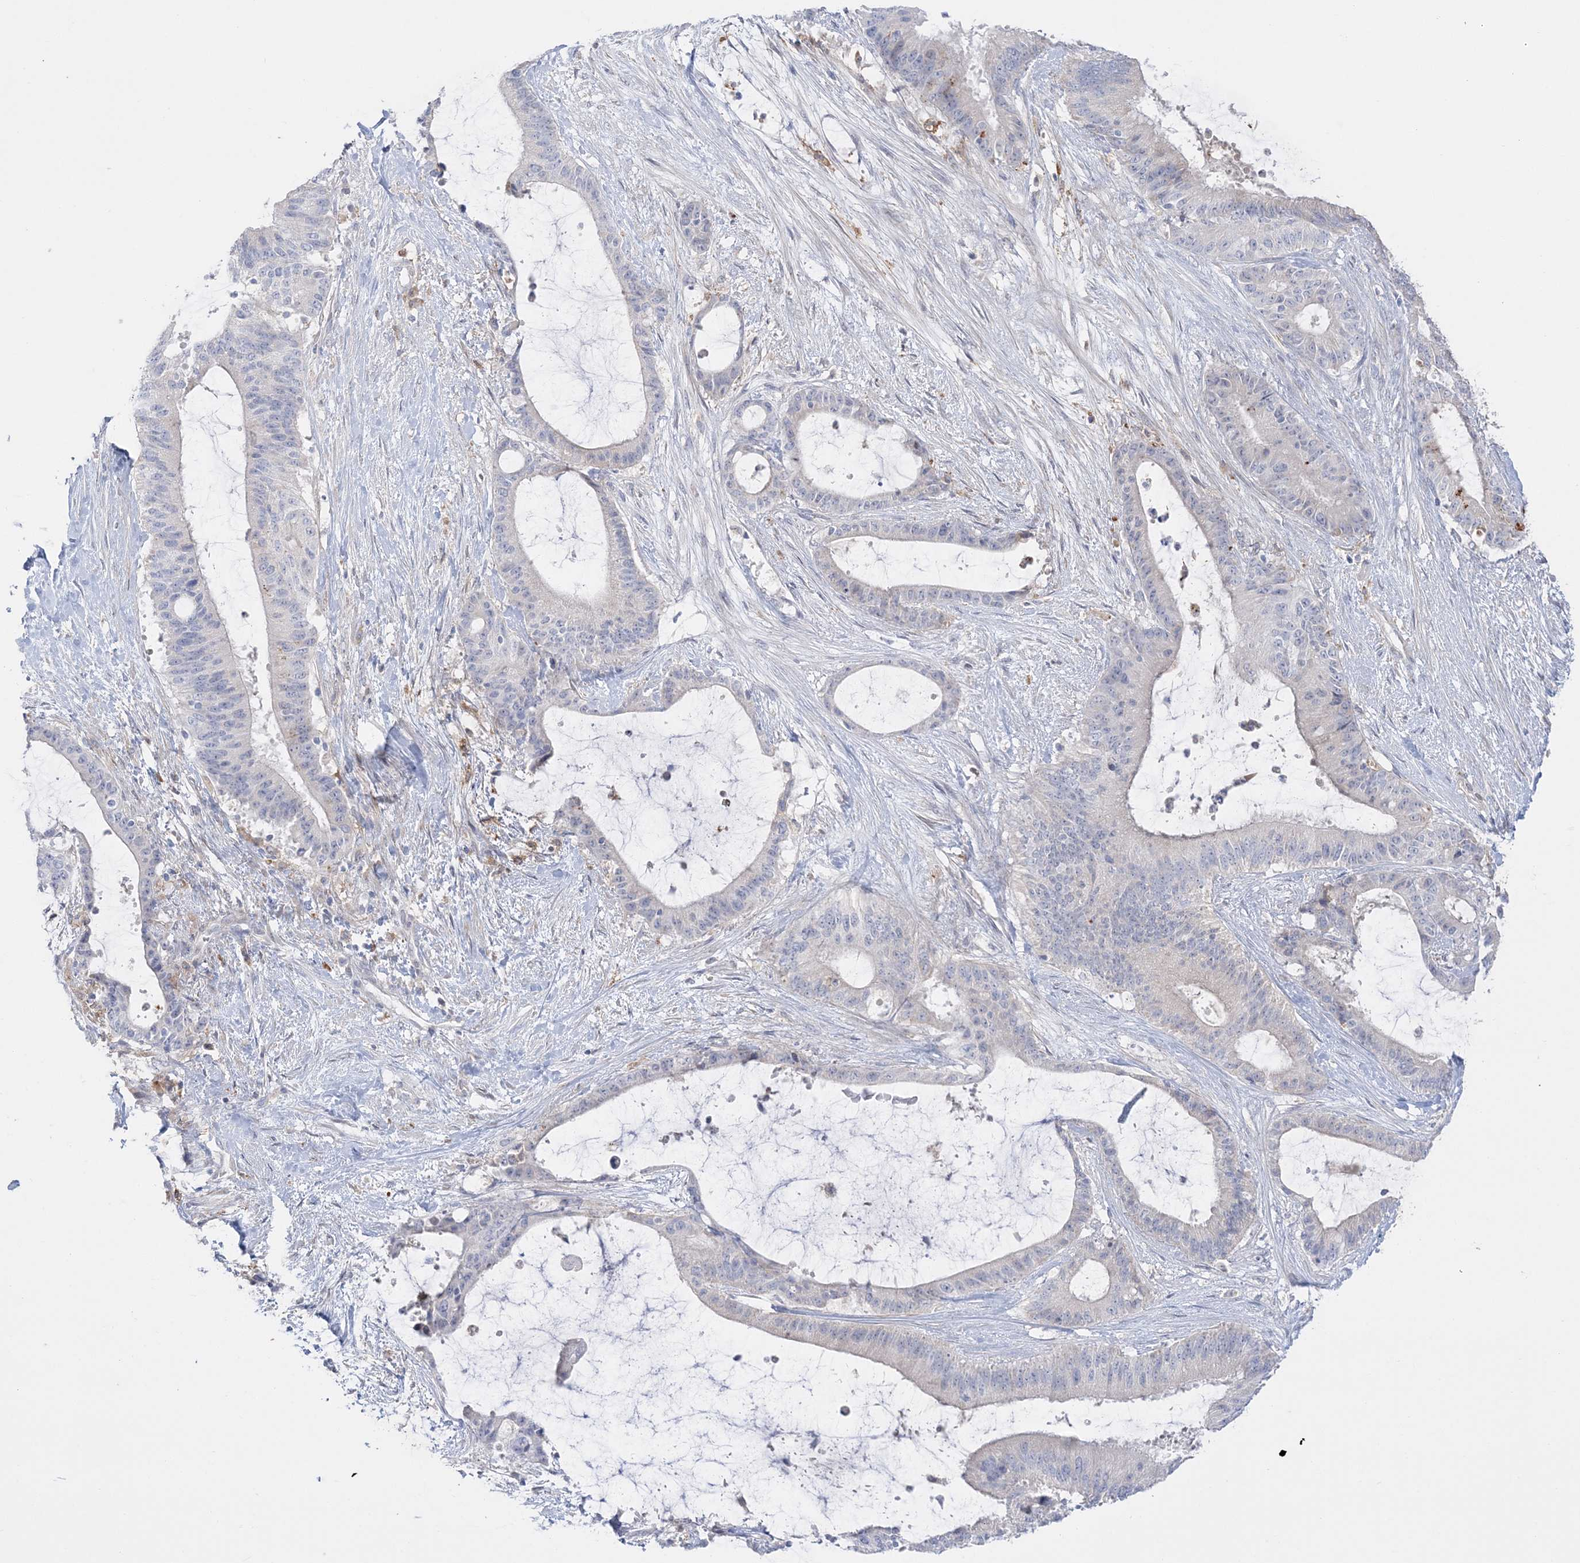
{"staining": {"intensity": "negative", "quantity": "none", "location": "none"}, "tissue": "liver cancer", "cell_type": "Tumor cells", "image_type": "cancer", "snomed": [{"axis": "morphology", "description": "Normal tissue, NOS"}, {"axis": "morphology", "description": "Cholangiocarcinoma"}, {"axis": "topography", "description": "Liver"}, {"axis": "topography", "description": "Peripheral nerve tissue"}], "caption": "Tumor cells show no significant protein staining in liver cancer.", "gene": "HAAO", "patient": {"sex": "female", "age": 73}}